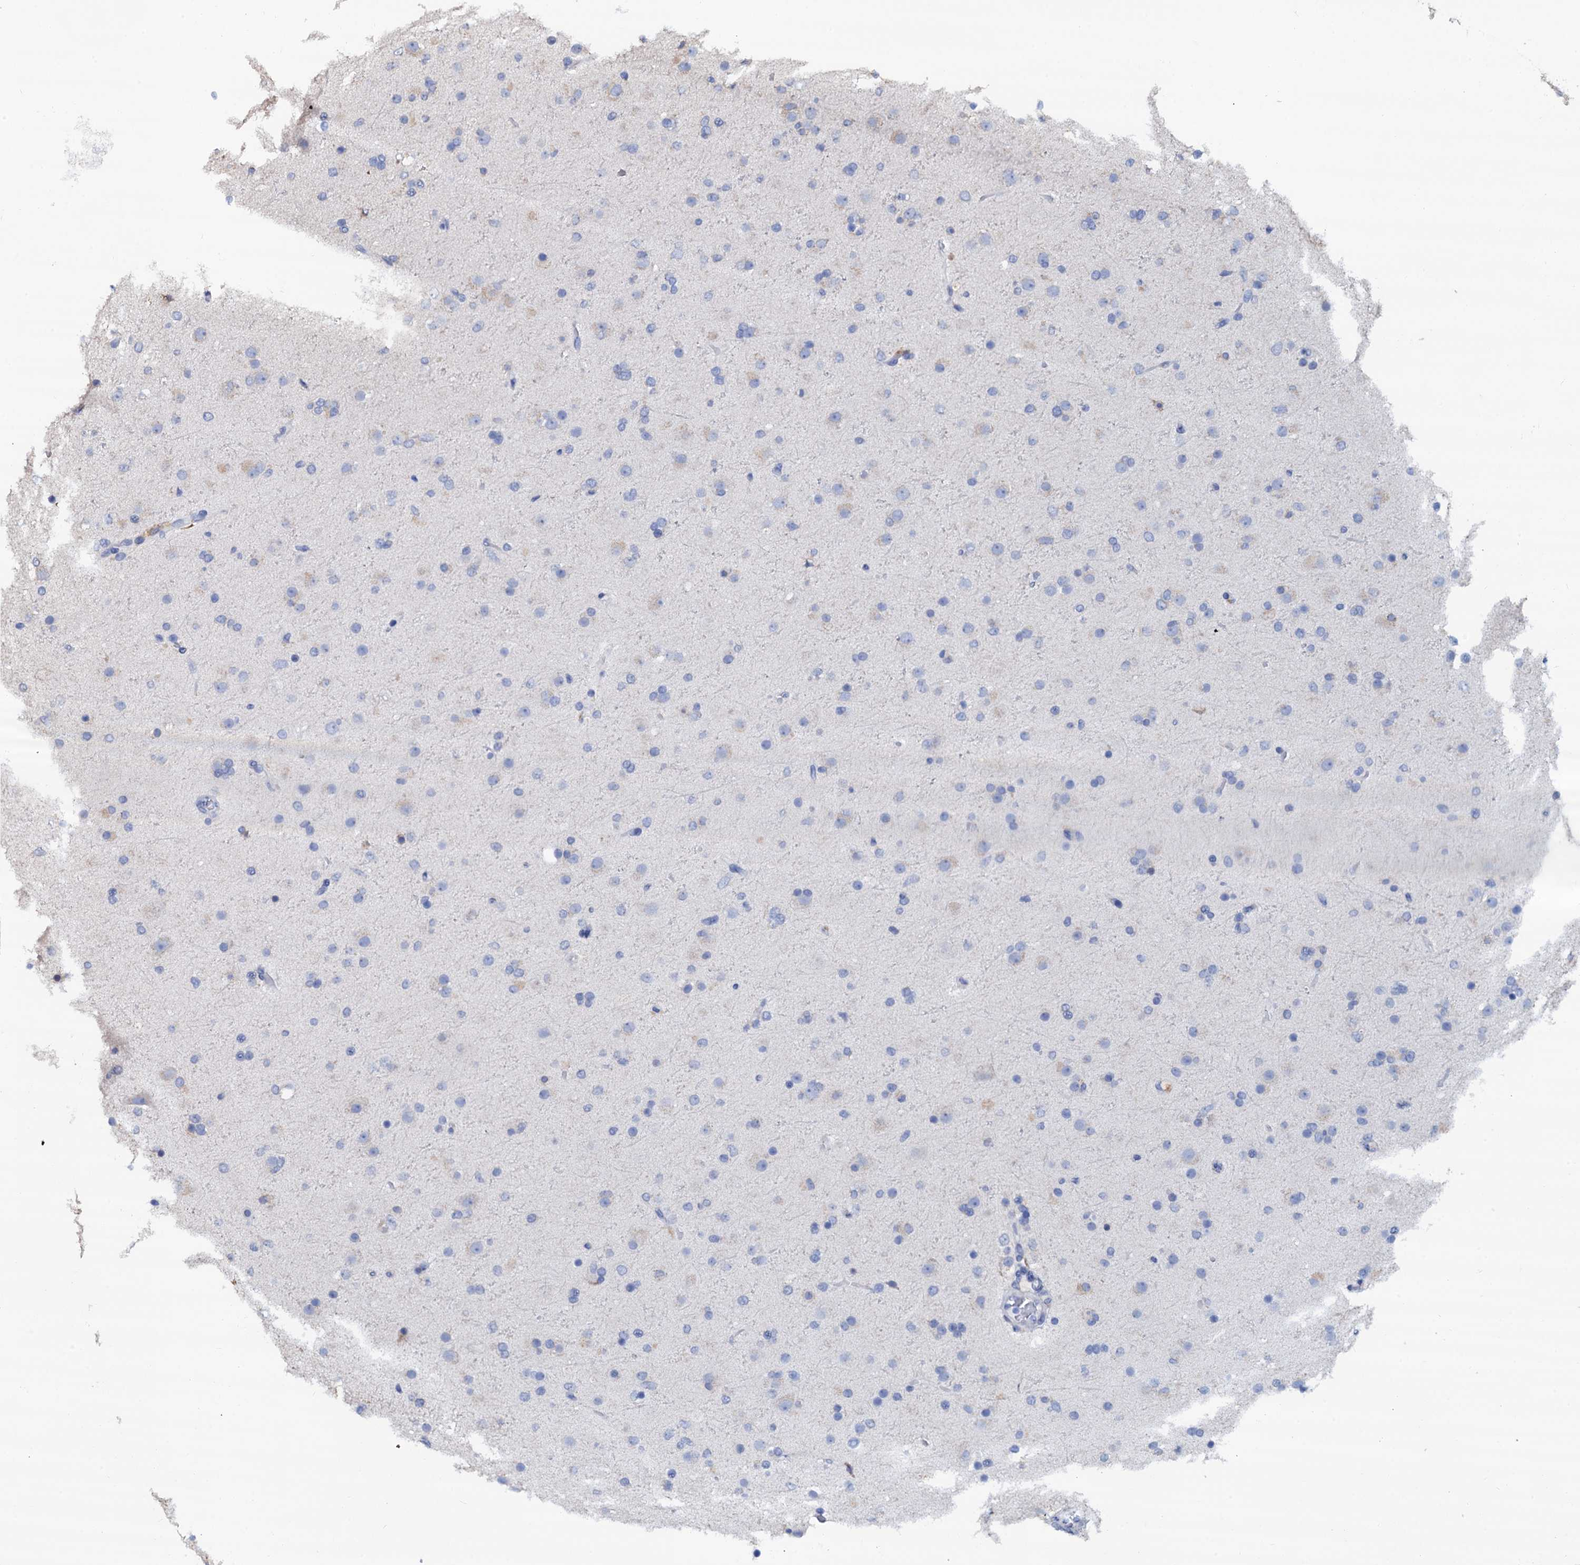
{"staining": {"intensity": "negative", "quantity": "none", "location": "none"}, "tissue": "glioma", "cell_type": "Tumor cells", "image_type": "cancer", "snomed": [{"axis": "morphology", "description": "Glioma, malignant, Low grade"}, {"axis": "topography", "description": "Brain"}], "caption": "This is an immunohistochemistry histopathology image of glioma. There is no staining in tumor cells.", "gene": "AKAP3", "patient": {"sex": "male", "age": 65}}